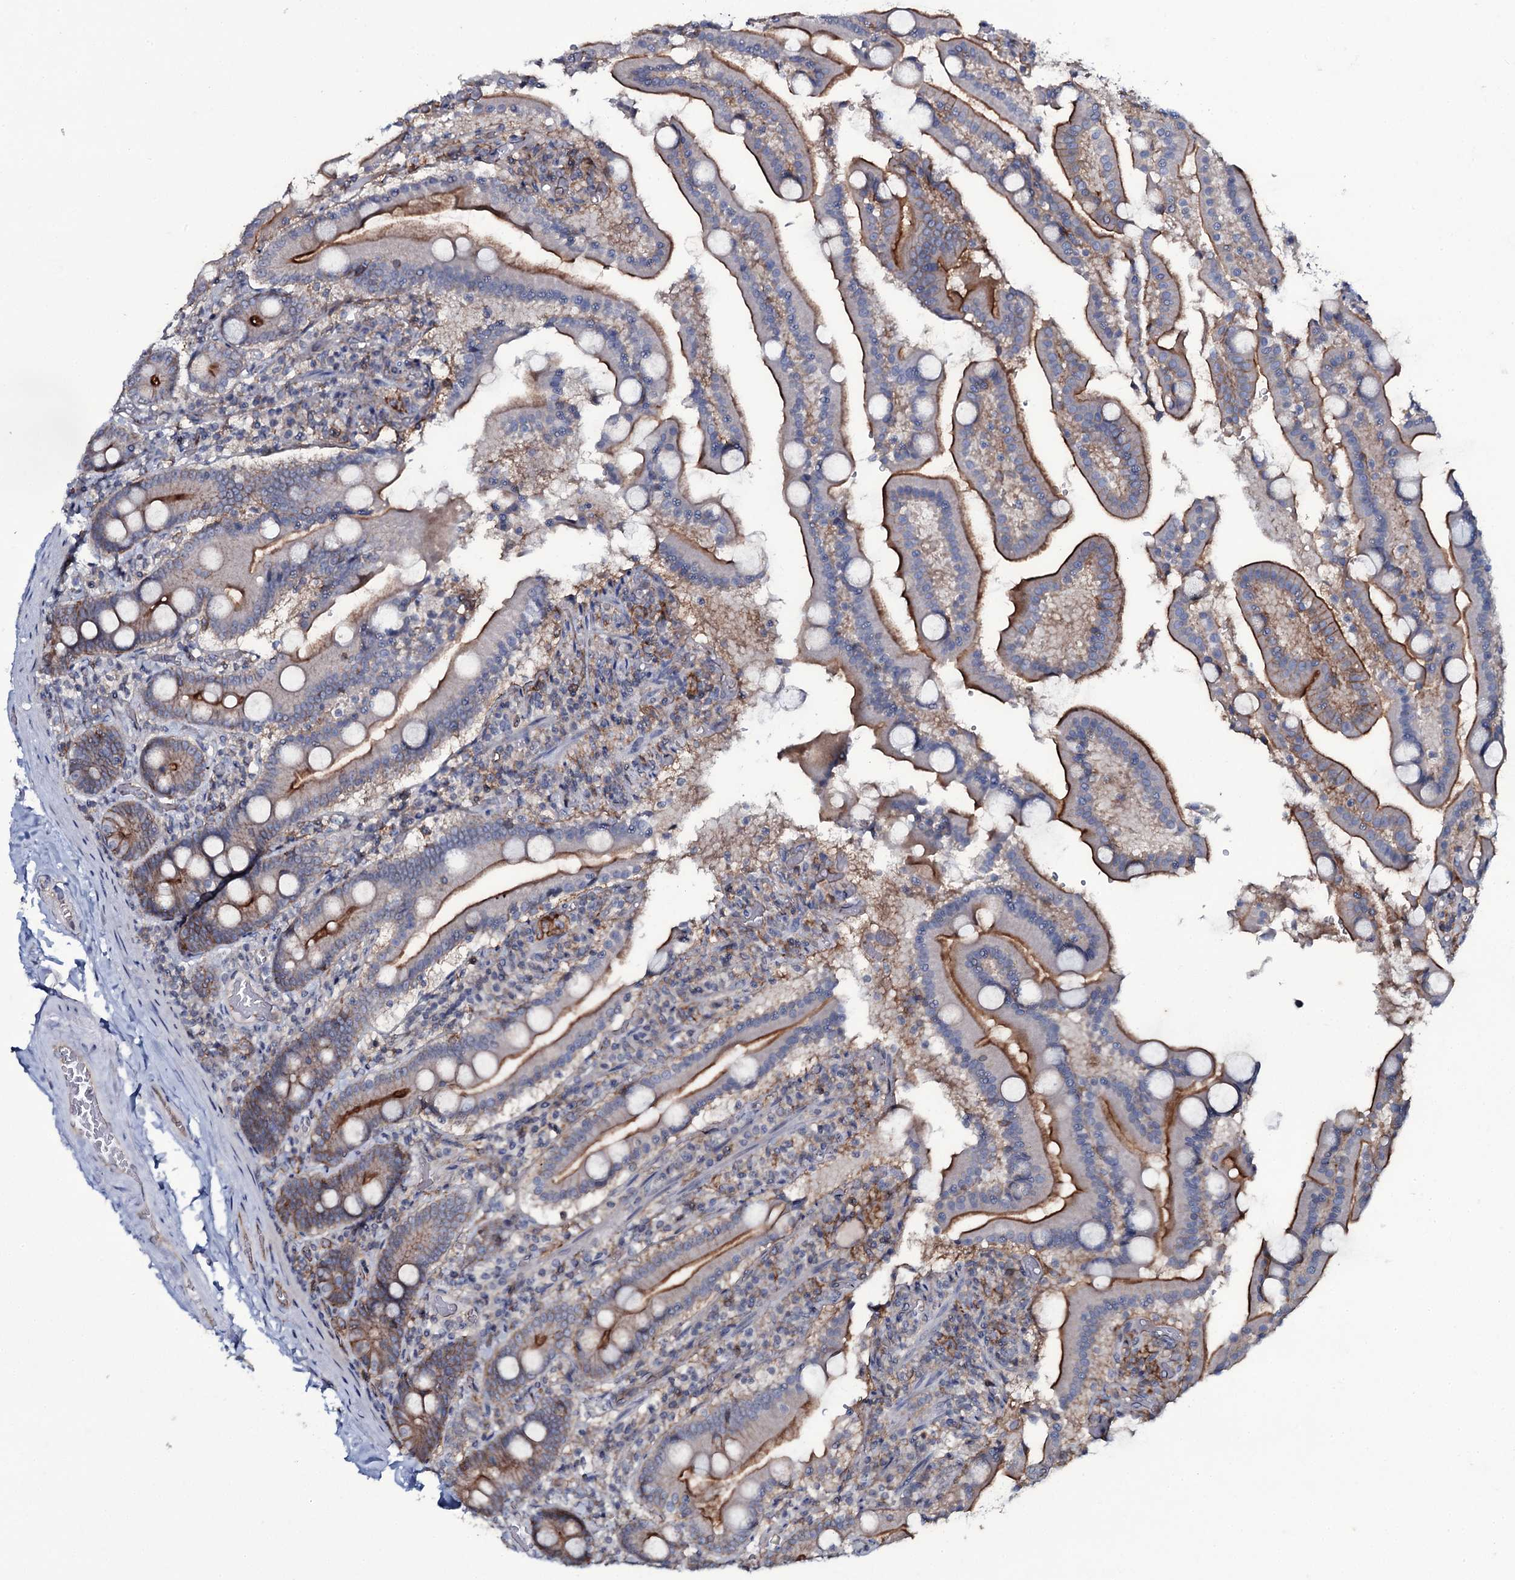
{"staining": {"intensity": "strong", "quantity": "25%-75%", "location": "cytoplasmic/membranous"}, "tissue": "duodenum", "cell_type": "Glandular cells", "image_type": "normal", "snomed": [{"axis": "morphology", "description": "Normal tissue, NOS"}, {"axis": "topography", "description": "Duodenum"}], "caption": "This photomicrograph exhibits IHC staining of unremarkable human duodenum, with high strong cytoplasmic/membranous expression in approximately 25%-75% of glandular cells.", "gene": "SNAP23", "patient": {"sex": "male", "age": 55}}